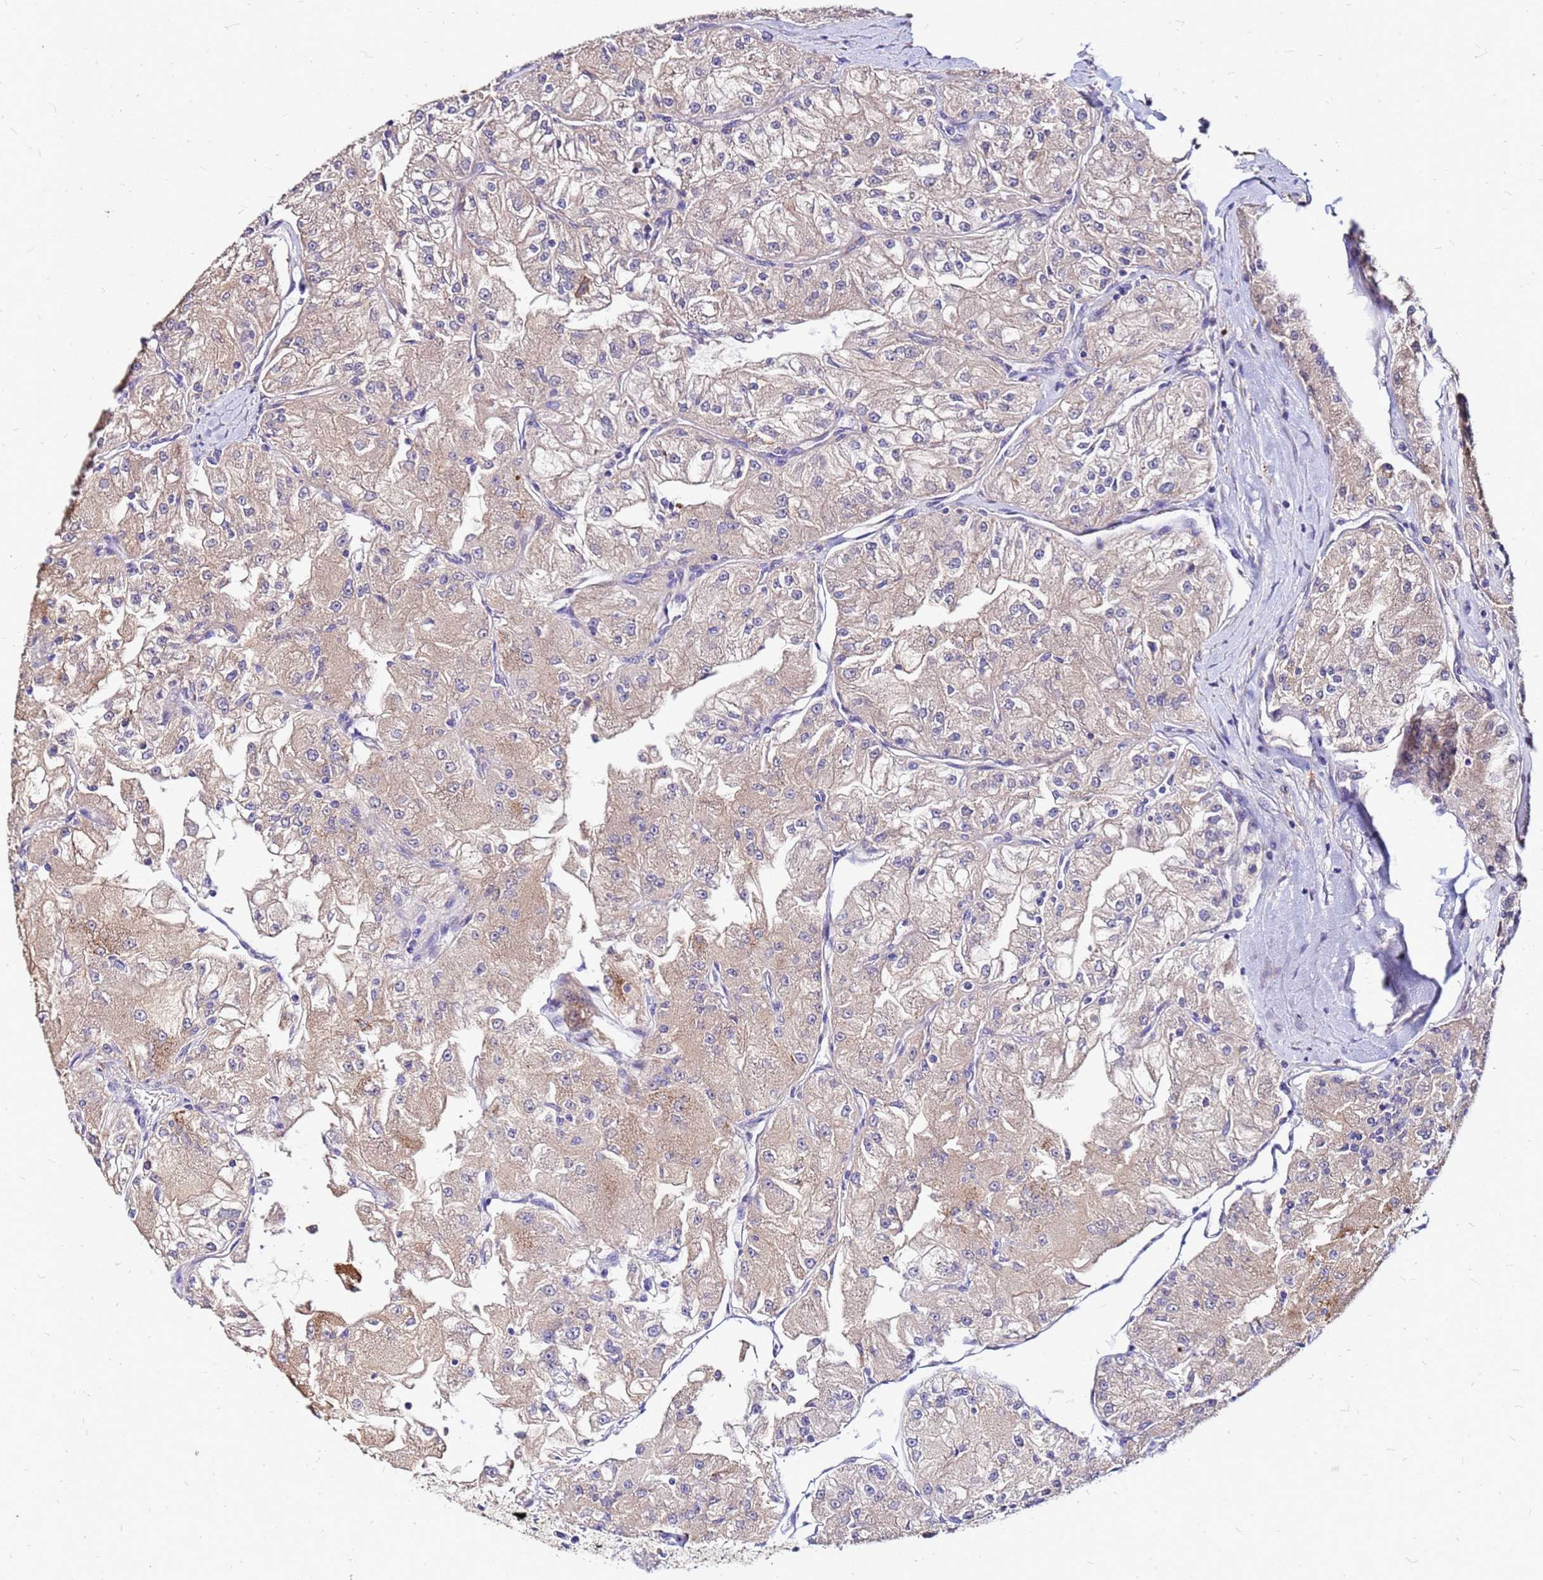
{"staining": {"intensity": "weak", "quantity": "25%-75%", "location": "cytoplasmic/membranous"}, "tissue": "renal cancer", "cell_type": "Tumor cells", "image_type": "cancer", "snomed": [{"axis": "morphology", "description": "Adenocarcinoma, NOS"}, {"axis": "topography", "description": "Kidney"}], "caption": "Weak cytoplasmic/membranous expression for a protein is identified in approximately 25%-75% of tumor cells of renal cancer (adenocarcinoma) using immunohistochemistry (IHC).", "gene": "ARHGEF5", "patient": {"sex": "female", "age": 72}}